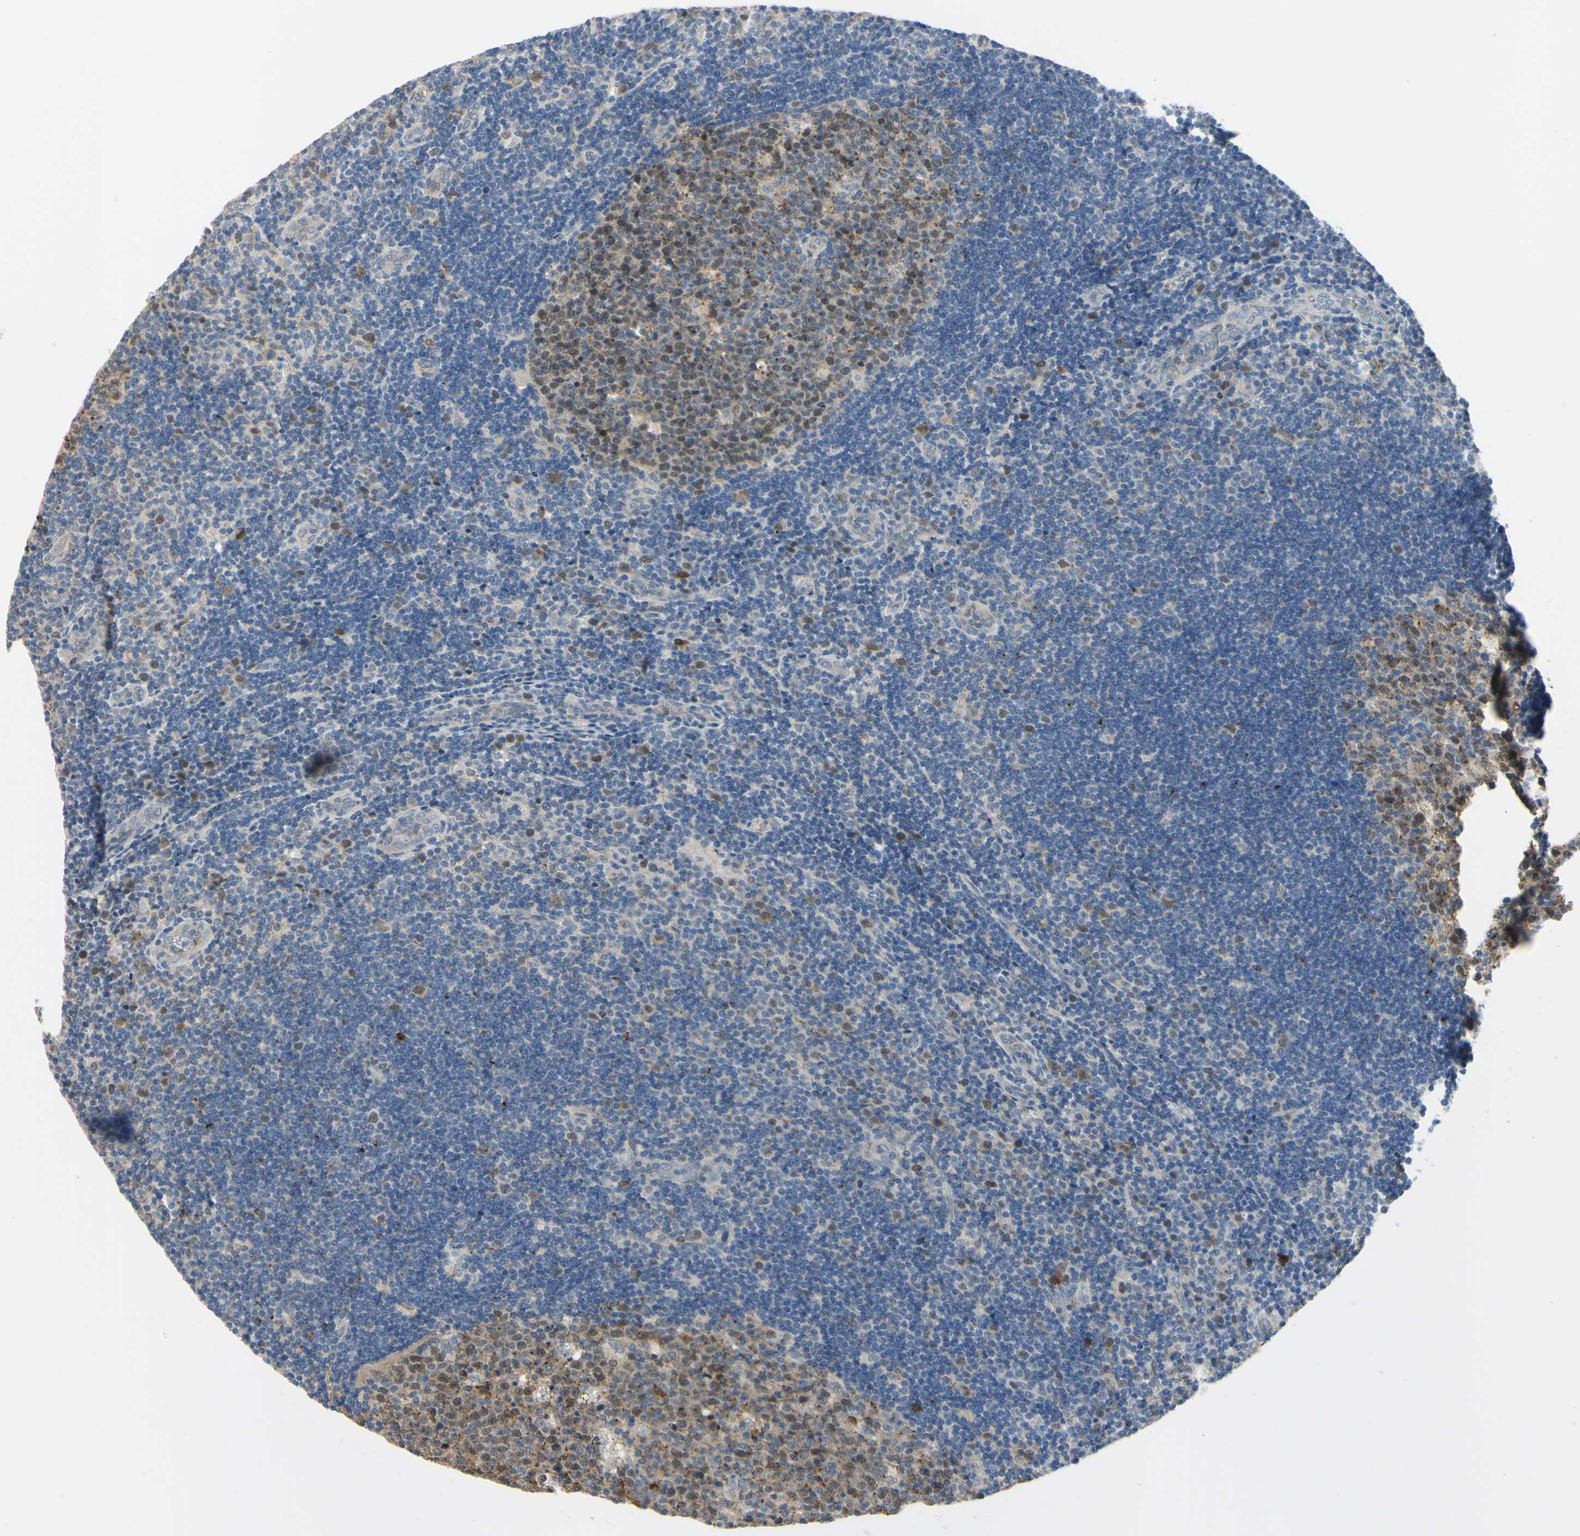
{"staining": {"intensity": "moderate", "quantity": "25%-75%", "location": "cytoplasmic/membranous,nuclear"}, "tissue": "lymph node", "cell_type": "Germinal center cells", "image_type": "normal", "snomed": [{"axis": "morphology", "description": "Normal tissue, NOS"}, {"axis": "topography", "description": "Lymph node"}, {"axis": "topography", "description": "Salivary gland"}], "caption": "Lymph node stained with DAB immunohistochemistry shows medium levels of moderate cytoplasmic/membranous,nuclear expression in approximately 25%-75% of germinal center cells.", "gene": "LHX9", "patient": {"sex": "male", "age": 8}}